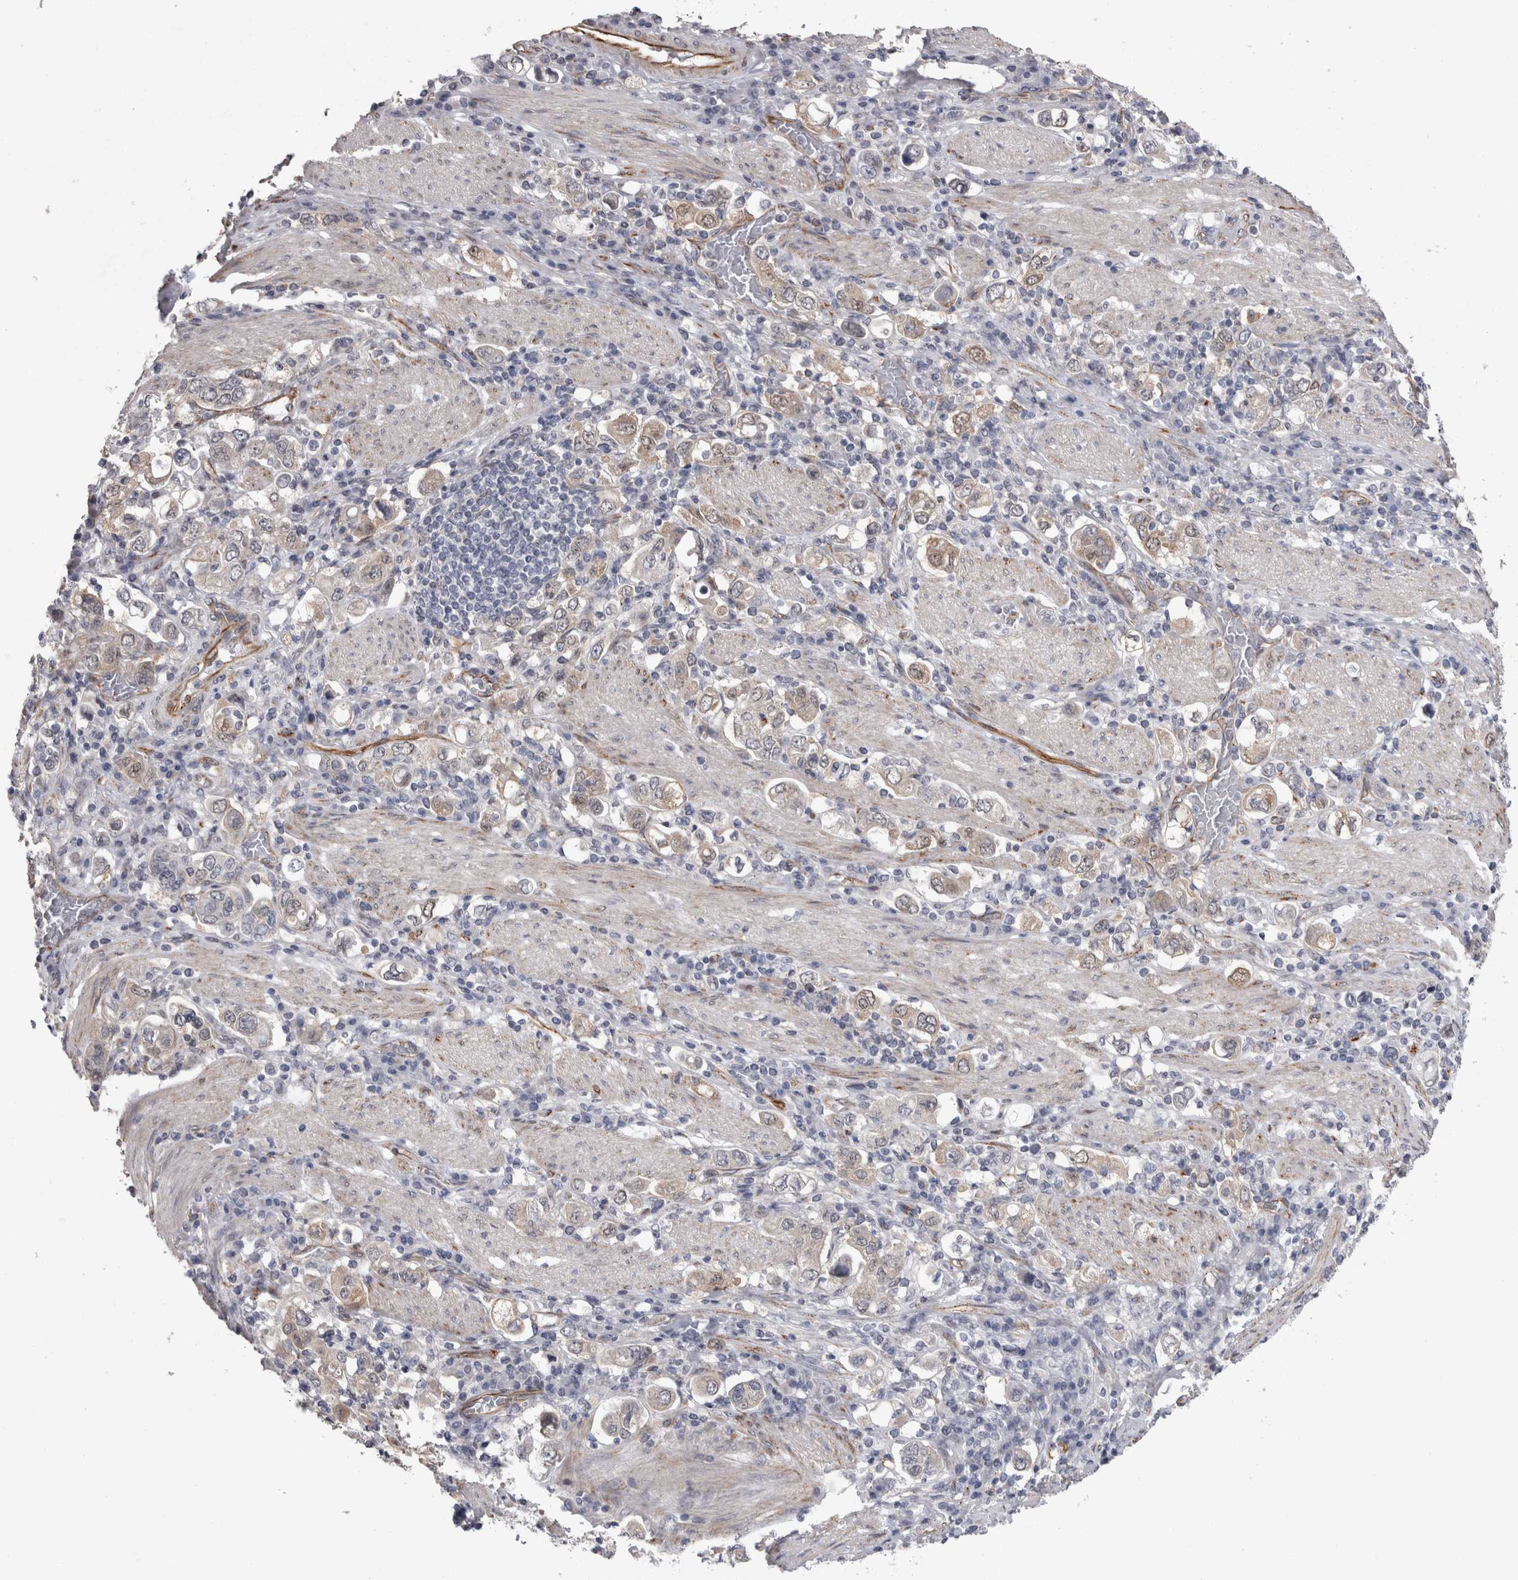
{"staining": {"intensity": "weak", "quantity": "25%-75%", "location": "cytoplasmic/membranous"}, "tissue": "stomach cancer", "cell_type": "Tumor cells", "image_type": "cancer", "snomed": [{"axis": "morphology", "description": "Adenocarcinoma, NOS"}, {"axis": "topography", "description": "Stomach, upper"}], "caption": "Stomach cancer (adenocarcinoma) stained with a protein marker reveals weak staining in tumor cells.", "gene": "ACOT7", "patient": {"sex": "male", "age": 62}}